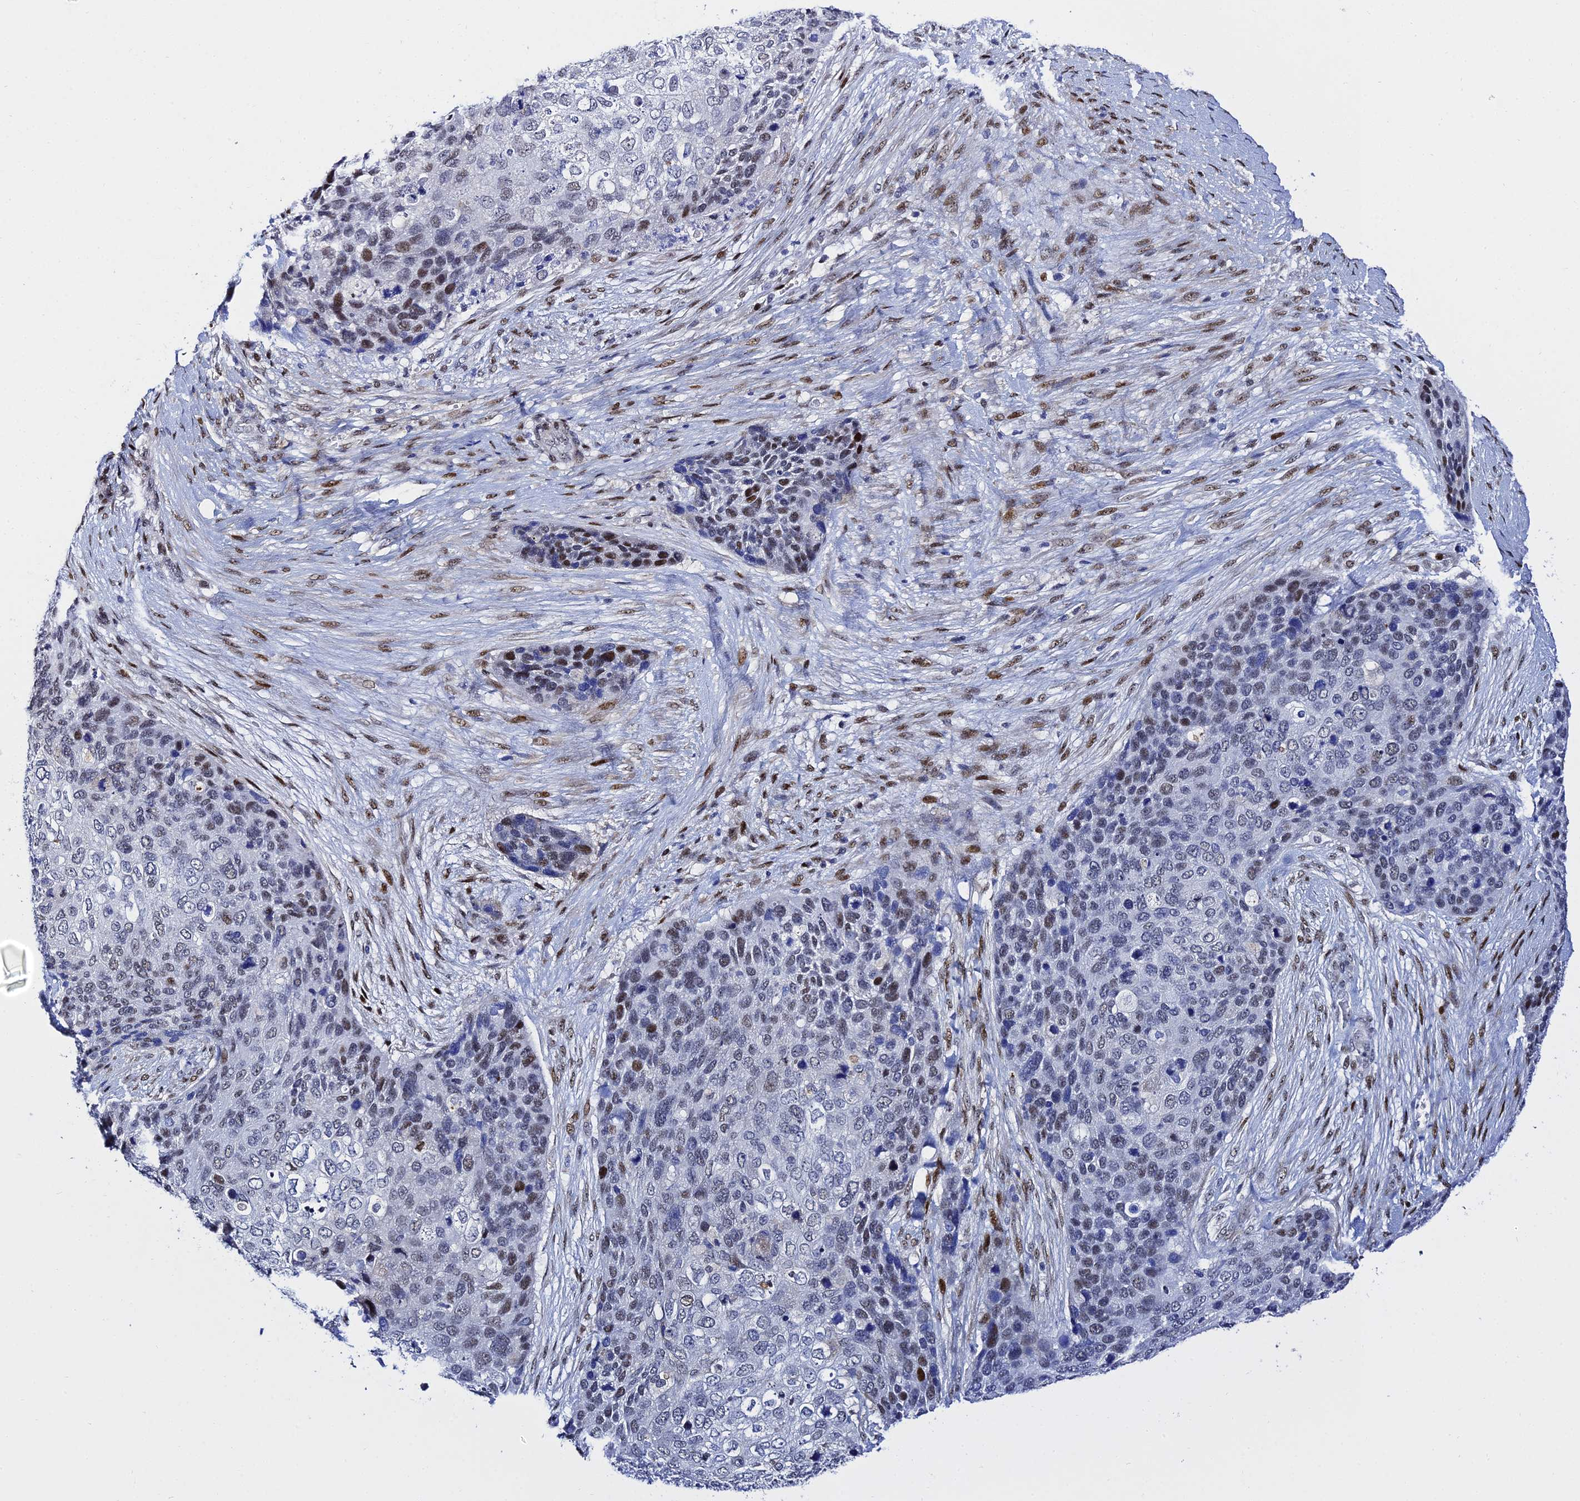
{"staining": {"intensity": "moderate", "quantity": "<25%", "location": "nuclear"}, "tissue": "skin cancer", "cell_type": "Tumor cells", "image_type": "cancer", "snomed": [{"axis": "morphology", "description": "Basal cell carcinoma"}, {"axis": "topography", "description": "Skin"}], "caption": "Protein staining demonstrates moderate nuclear staining in about <25% of tumor cells in basal cell carcinoma (skin). (DAB (3,3'-diaminobenzidine) = brown stain, brightfield microscopy at high magnification).", "gene": "POFUT2", "patient": {"sex": "female", "age": 74}}